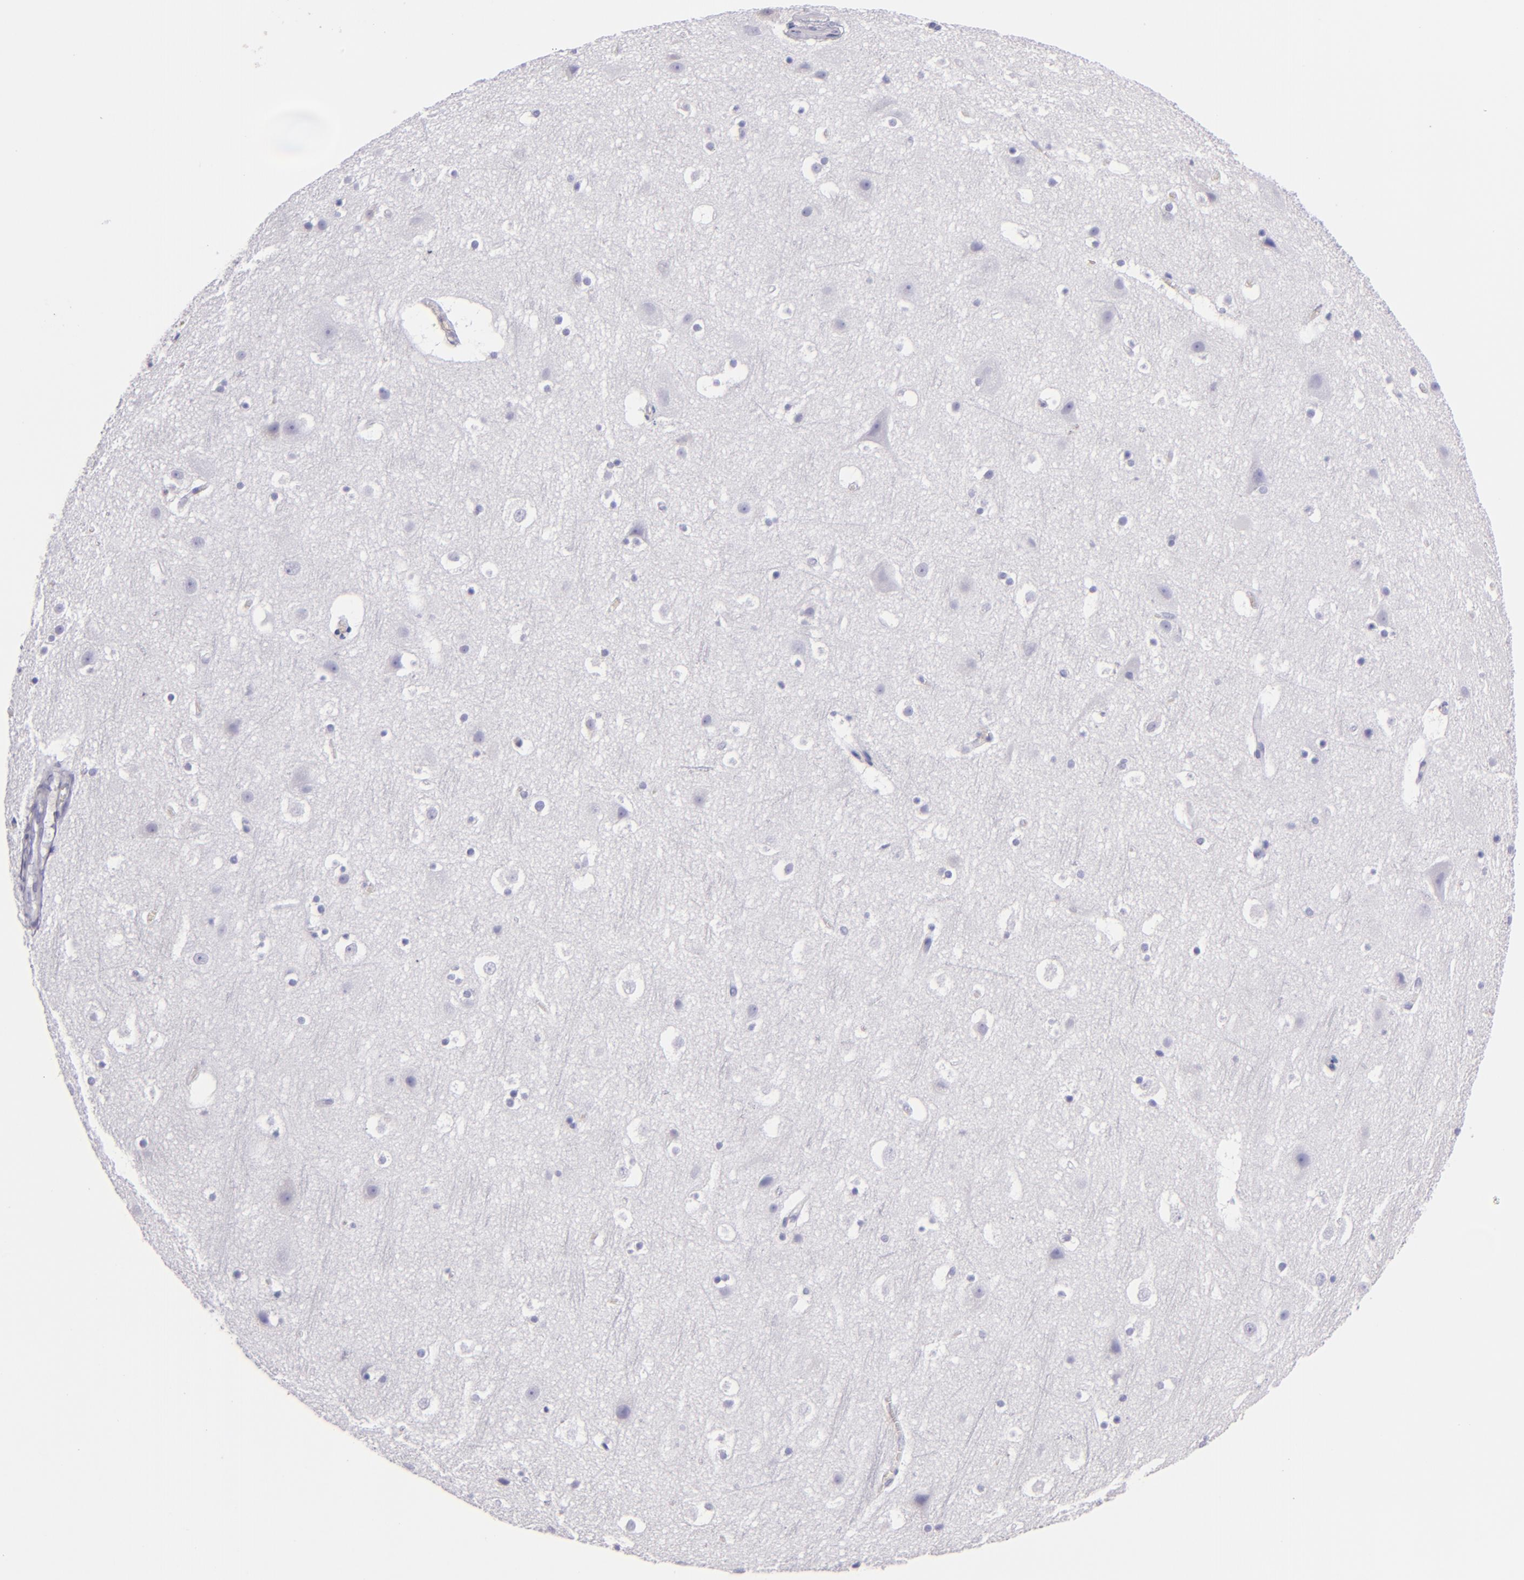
{"staining": {"intensity": "negative", "quantity": "none", "location": "none"}, "tissue": "cerebral cortex", "cell_type": "Endothelial cells", "image_type": "normal", "snomed": [{"axis": "morphology", "description": "Normal tissue, NOS"}, {"axis": "topography", "description": "Cerebral cortex"}], "caption": "An IHC photomicrograph of normal cerebral cortex is shown. There is no staining in endothelial cells of cerebral cortex.", "gene": "MUC5AC", "patient": {"sex": "male", "age": 45}}